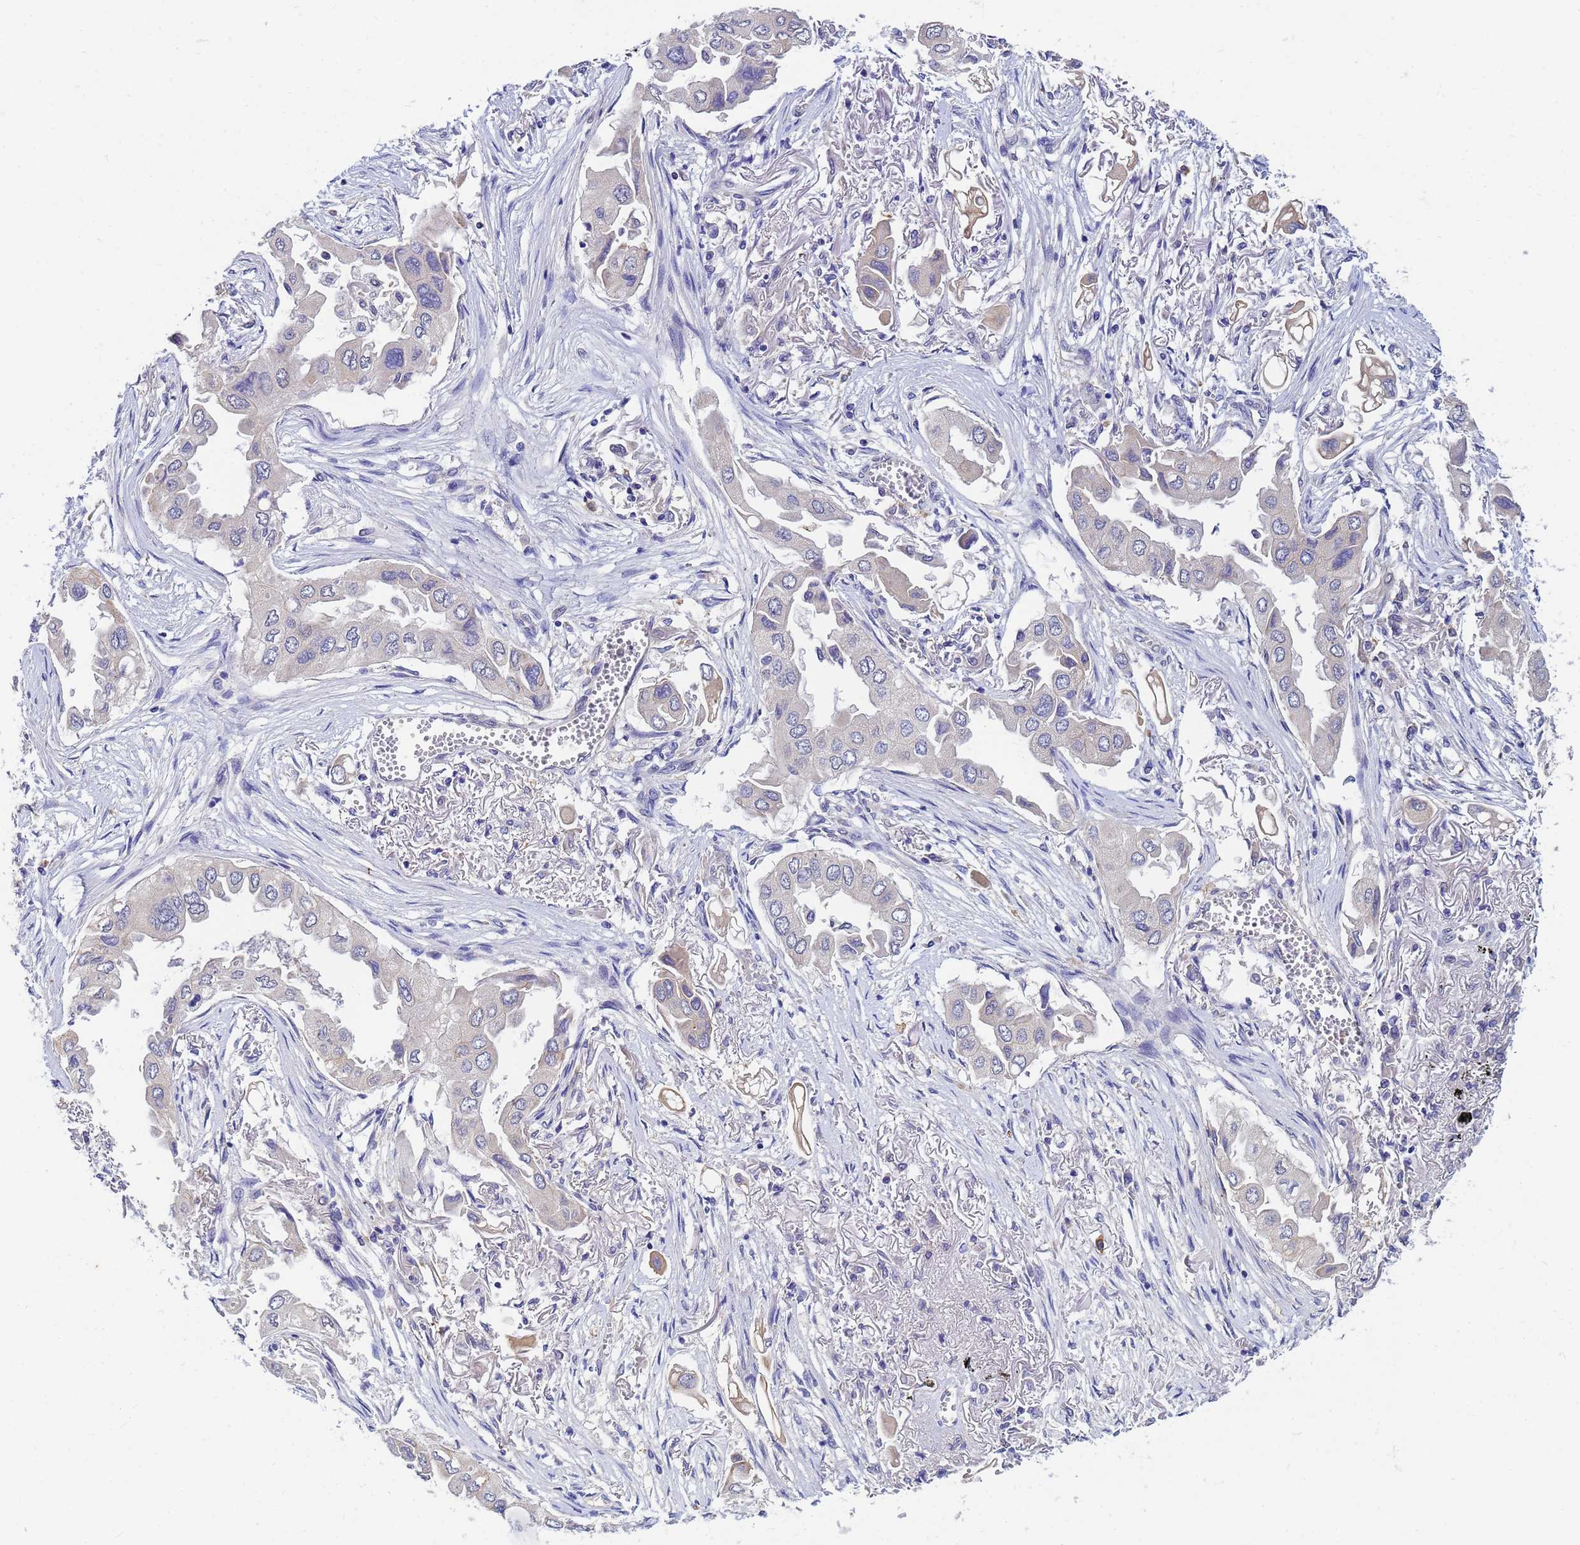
{"staining": {"intensity": "weak", "quantity": "25%-75%", "location": "cytoplasmic/membranous"}, "tissue": "lung cancer", "cell_type": "Tumor cells", "image_type": "cancer", "snomed": [{"axis": "morphology", "description": "Adenocarcinoma, NOS"}, {"axis": "topography", "description": "Lung"}], "caption": "This photomicrograph displays immunohistochemistry staining of human lung cancer (adenocarcinoma), with low weak cytoplasmic/membranous expression in about 25%-75% of tumor cells.", "gene": "TTLL11", "patient": {"sex": "female", "age": 76}}